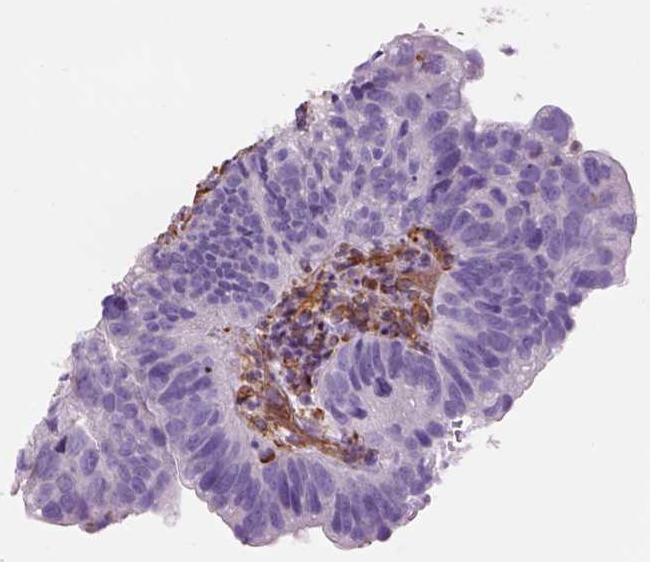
{"staining": {"intensity": "negative", "quantity": "none", "location": "none"}, "tissue": "head and neck cancer", "cell_type": "Tumor cells", "image_type": "cancer", "snomed": [{"axis": "morphology", "description": "Adenocarcinoma, NOS"}, {"axis": "topography", "description": "Head-Neck"}], "caption": "Protein analysis of head and neck cancer (adenocarcinoma) demonstrates no significant expression in tumor cells. (Immunohistochemistry, brightfield microscopy, high magnification).", "gene": "ZZZ3", "patient": {"sex": "male", "age": 62}}